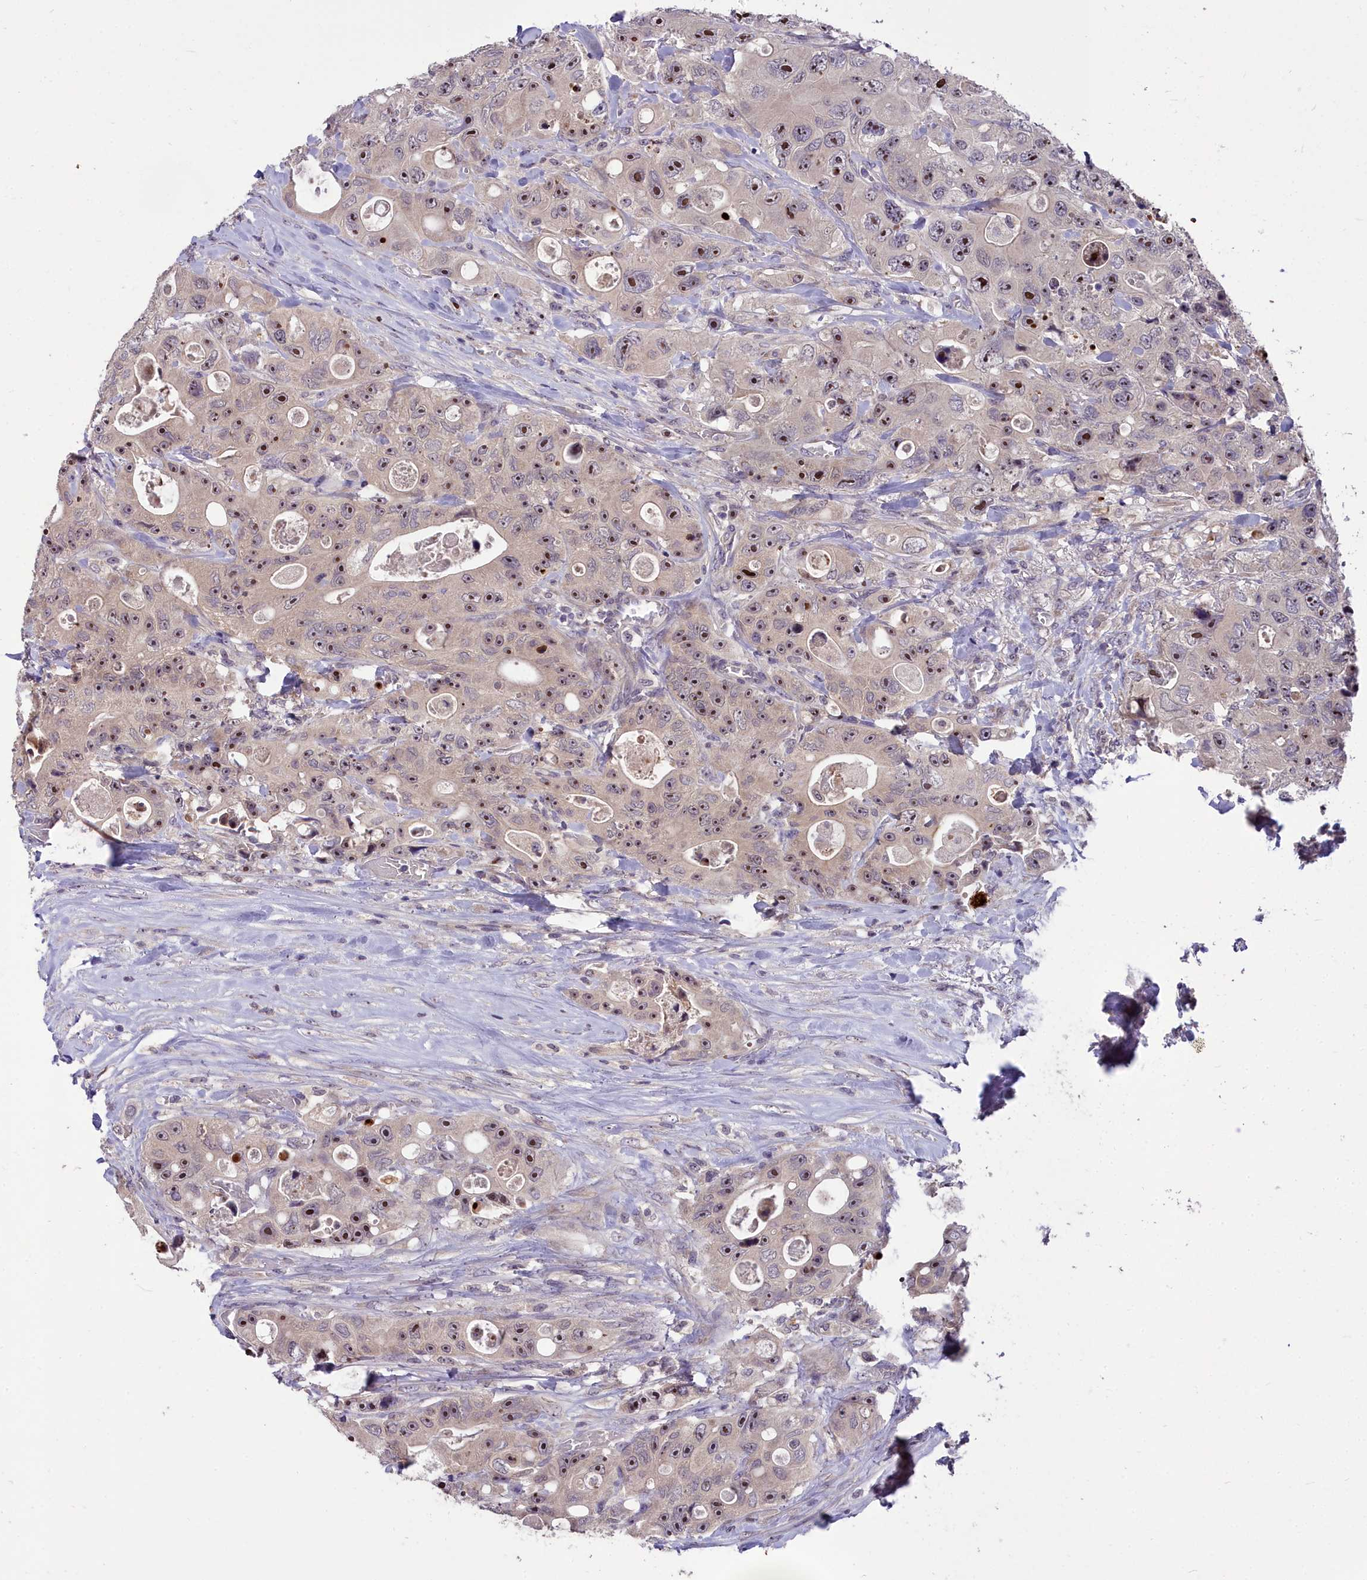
{"staining": {"intensity": "moderate", "quantity": ">75%", "location": "nuclear"}, "tissue": "colorectal cancer", "cell_type": "Tumor cells", "image_type": "cancer", "snomed": [{"axis": "morphology", "description": "Adenocarcinoma, NOS"}, {"axis": "topography", "description": "Colon"}], "caption": "This histopathology image reveals colorectal cancer (adenocarcinoma) stained with immunohistochemistry to label a protein in brown. The nuclear of tumor cells show moderate positivity for the protein. Nuclei are counter-stained blue.", "gene": "ZNF333", "patient": {"sex": "female", "age": 46}}